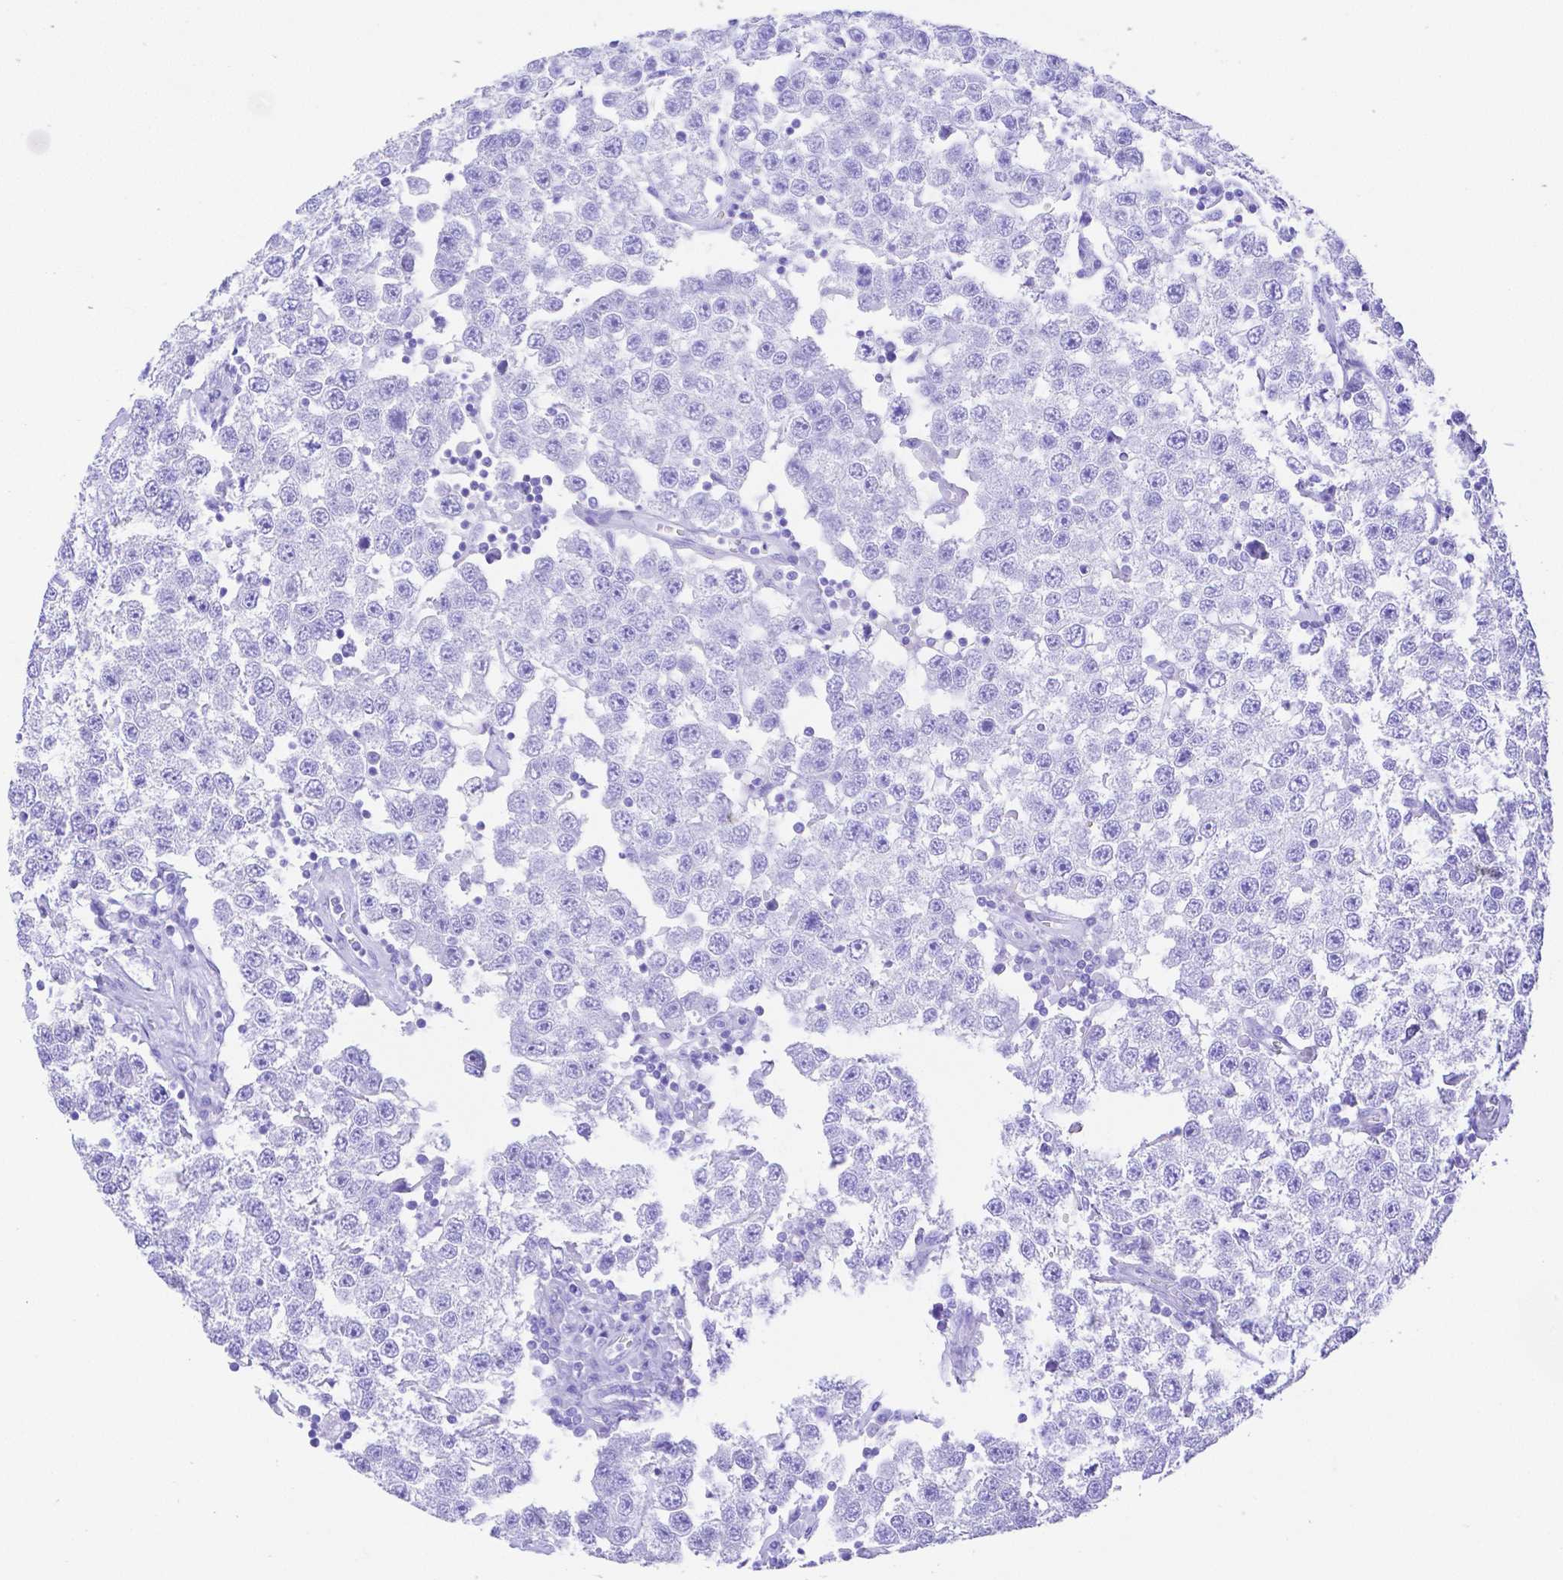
{"staining": {"intensity": "negative", "quantity": "none", "location": "none"}, "tissue": "testis cancer", "cell_type": "Tumor cells", "image_type": "cancer", "snomed": [{"axis": "morphology", "description": "Seminoma, NOS"}, {"axis": "topography", "description": "Testis"}], "caption": "Image shows no protein positivity in tumor cells of testis seminoma tissue. The staining was performed using DAB (3,3'-diaminobenzidine) to visualize the protein expression in brown, while the nuclei were stained in blue with hematoxylin (Magnification: 20x).", "gene": "SMR3A", "patient": {"sex": "male", "age": 34}}